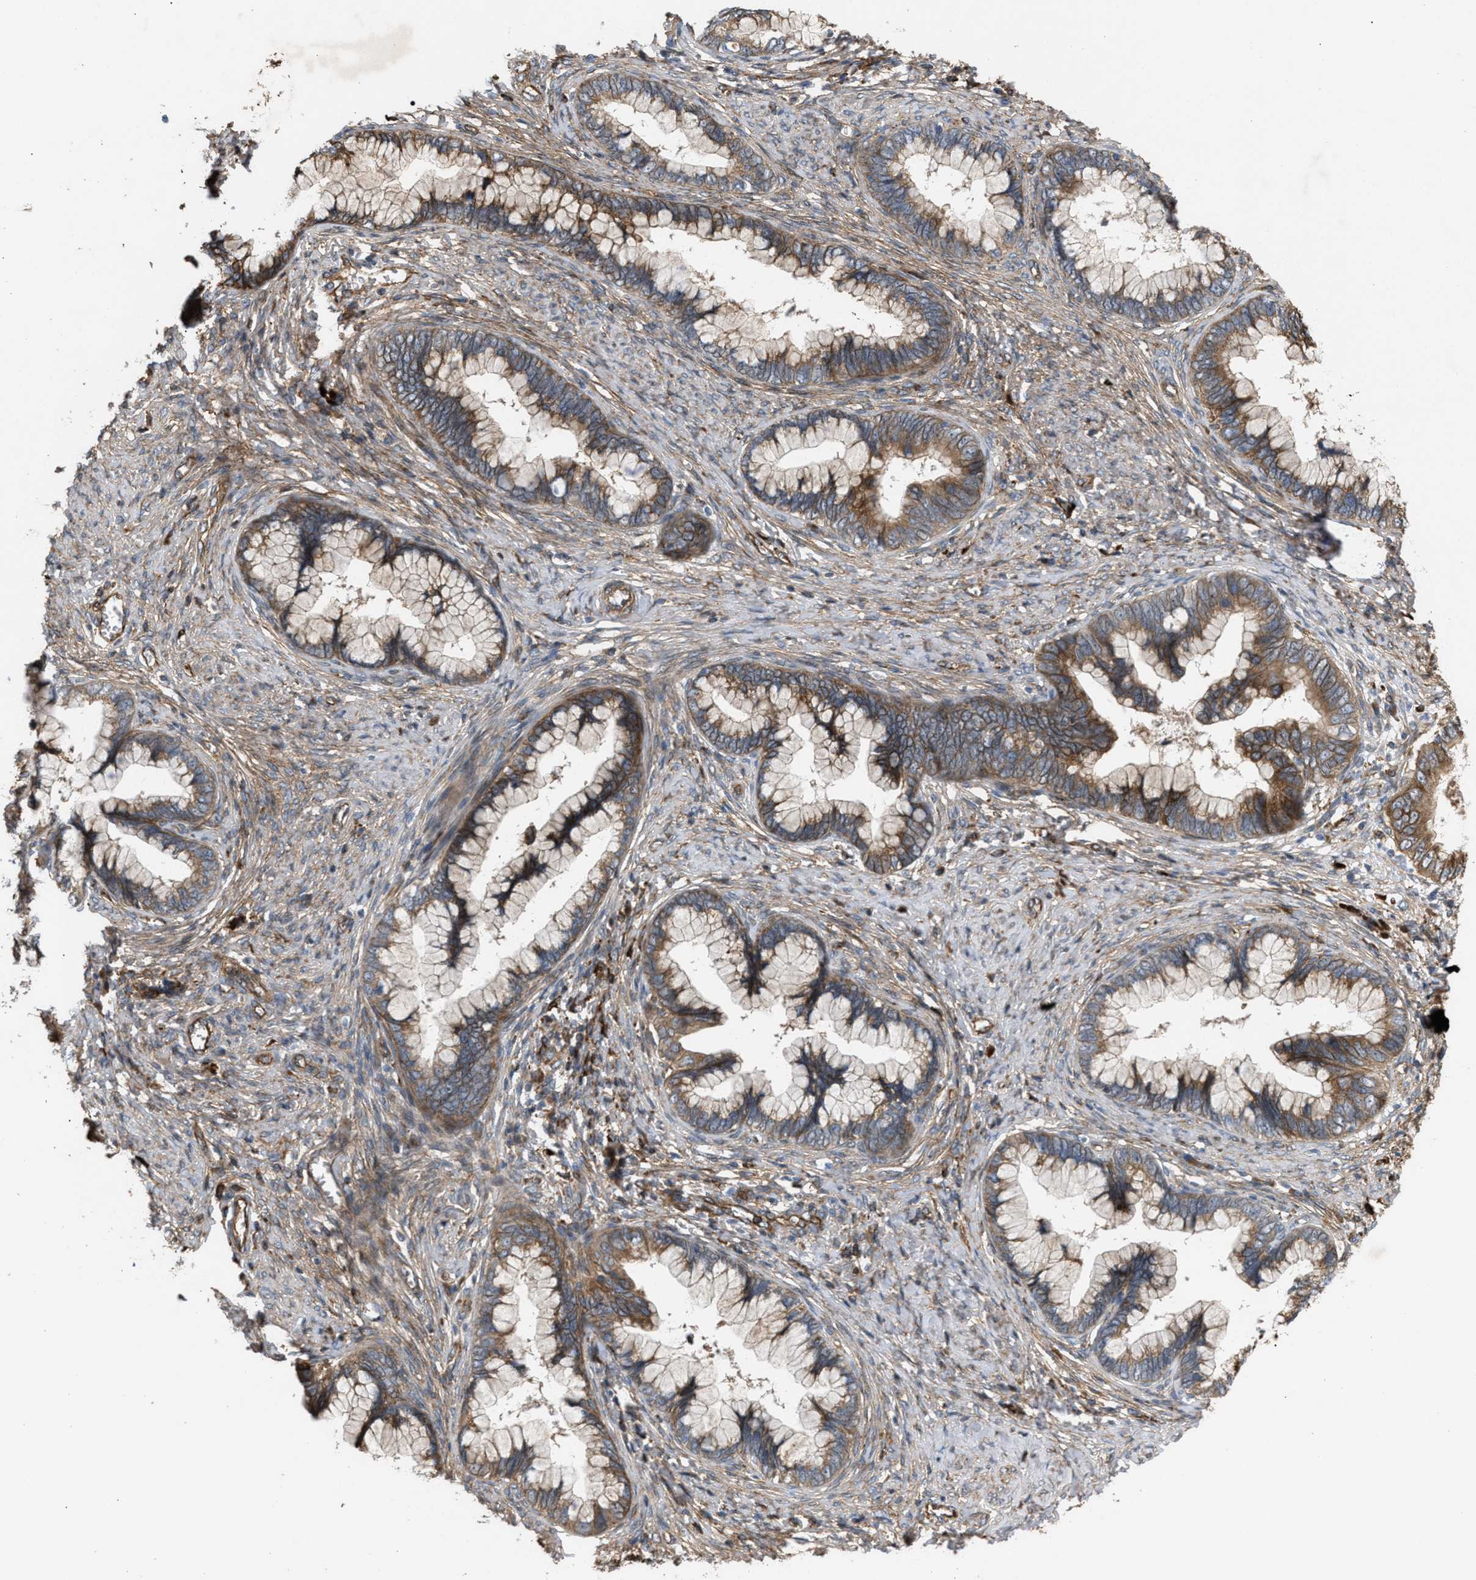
{"staining": {"intensity": "moderate", "quantity": ">75%", "location": "cytoplasmic/membranous"}, "tissue": "cervical cancer", "cell_type": "Tumor cells", "image_type": "cancer", "snomed": [{"axis": "morphology", "description": "Adenocarcinoma, NOS"}, {"axis": "topography", "description": "Cervix"}], "caption": "Immunohistochemistry (IHC) (DAB (3,3'-diaminobenzidine)) staining of adenocarcinoma (cervical) exhibits moderate cytoplasmic/membranous protein staining in approximately >75% of tumor cells.", "gene": "GCC1", "patient": {"sex": "female", "age": 44}}